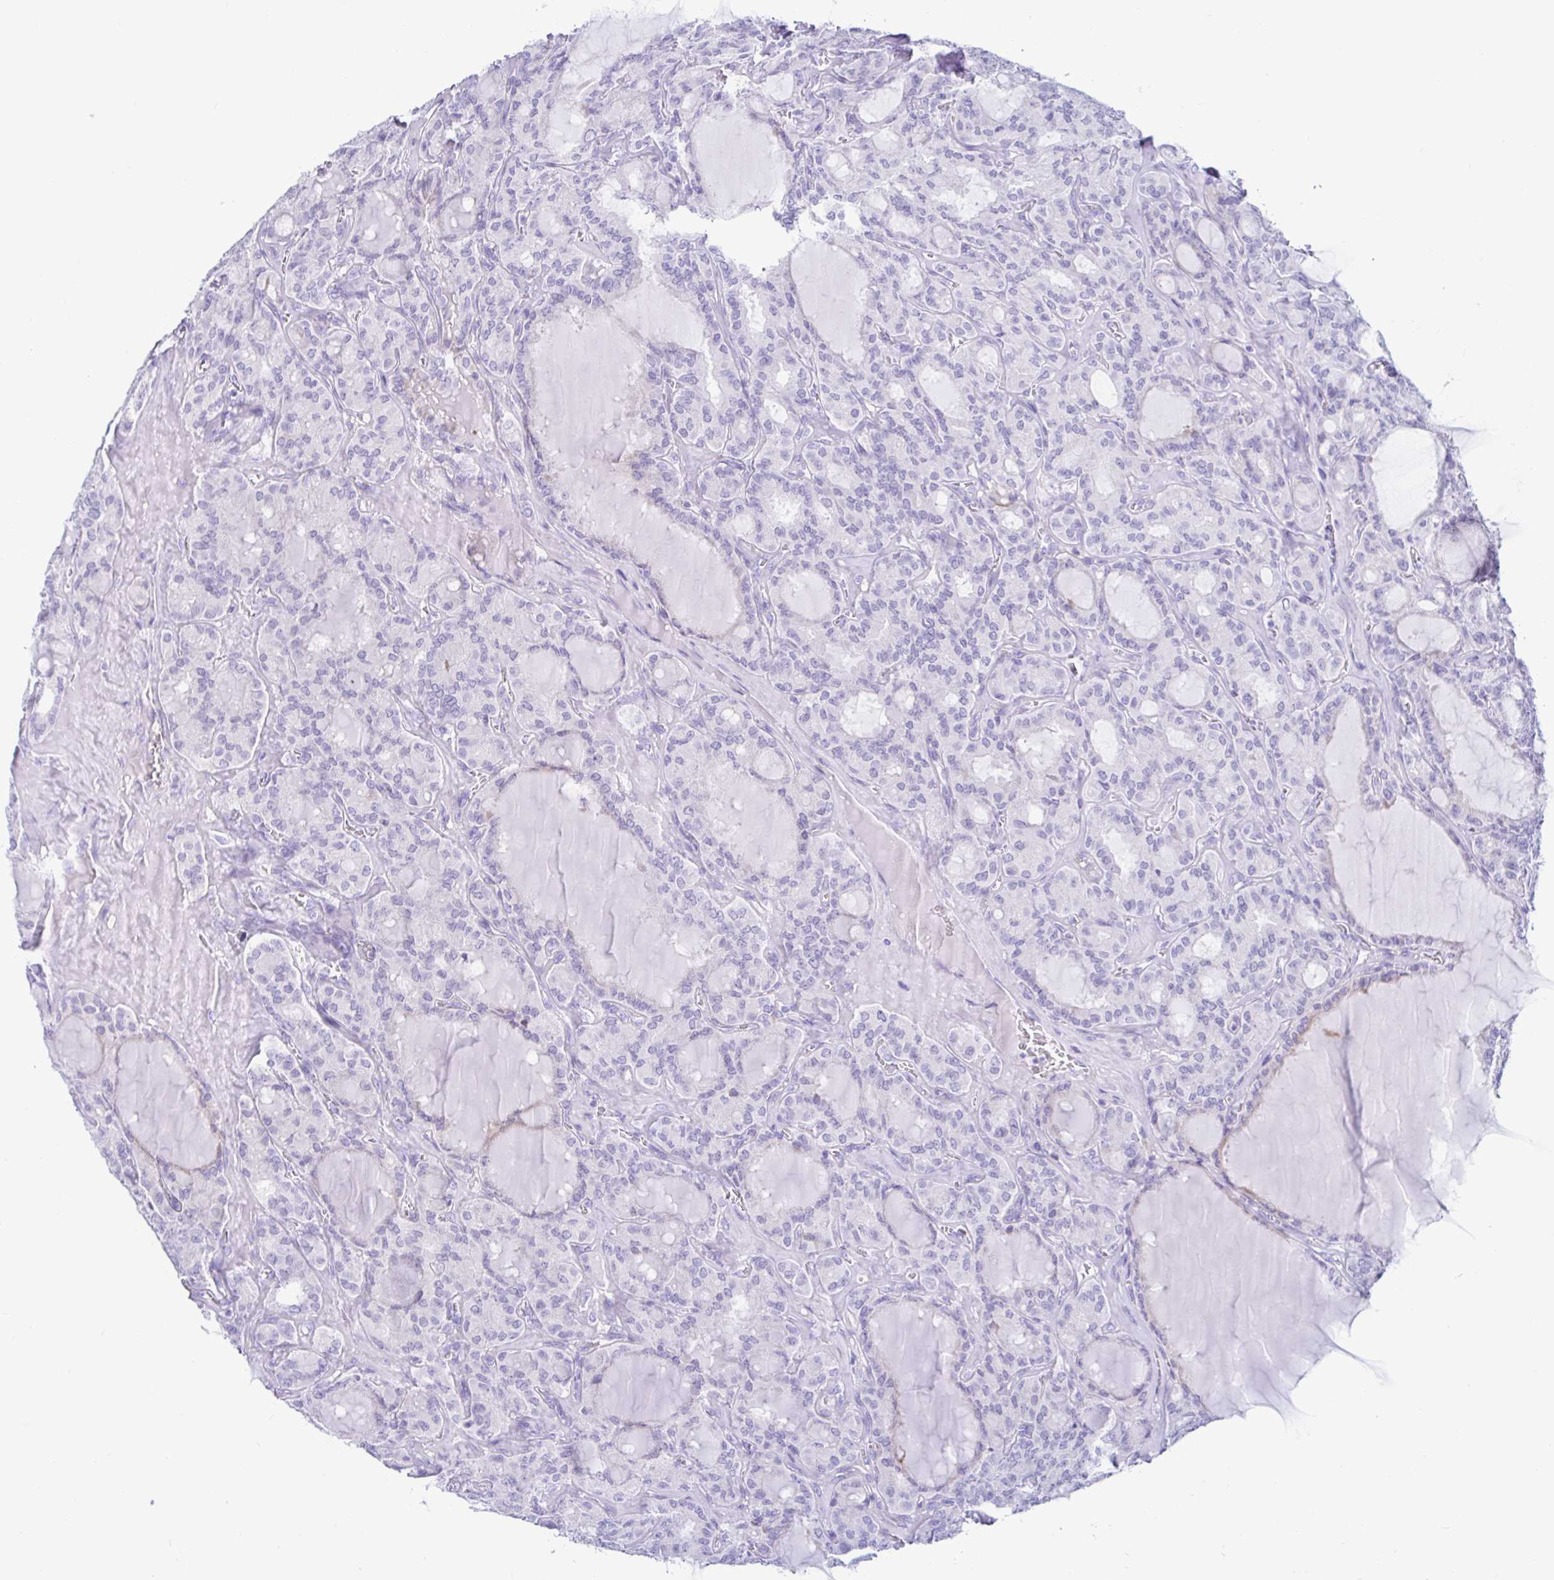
{"staining": {"intensity": "negative", "quantity": "none", "location": "none"}, "tissue": "thyroid cancer", "cell_type": "Tumor cells", "image_type": "cancer", "snomed": [{"axis": "morphology", "description": "Papillary adenocarcinoma, NOS"}, {"axis": "topography", "description": "Thyroid gland"}], "caption": "A histopathology image of human papillary adenocarcinoma (thyroid) is negative for staining in tumor cells. (DAB (3,3'-diaminobenzidine) IHC with hematoxylin counter stain).", "gene": "BEST1", "patient": {"sex": "male", "age": 87}}